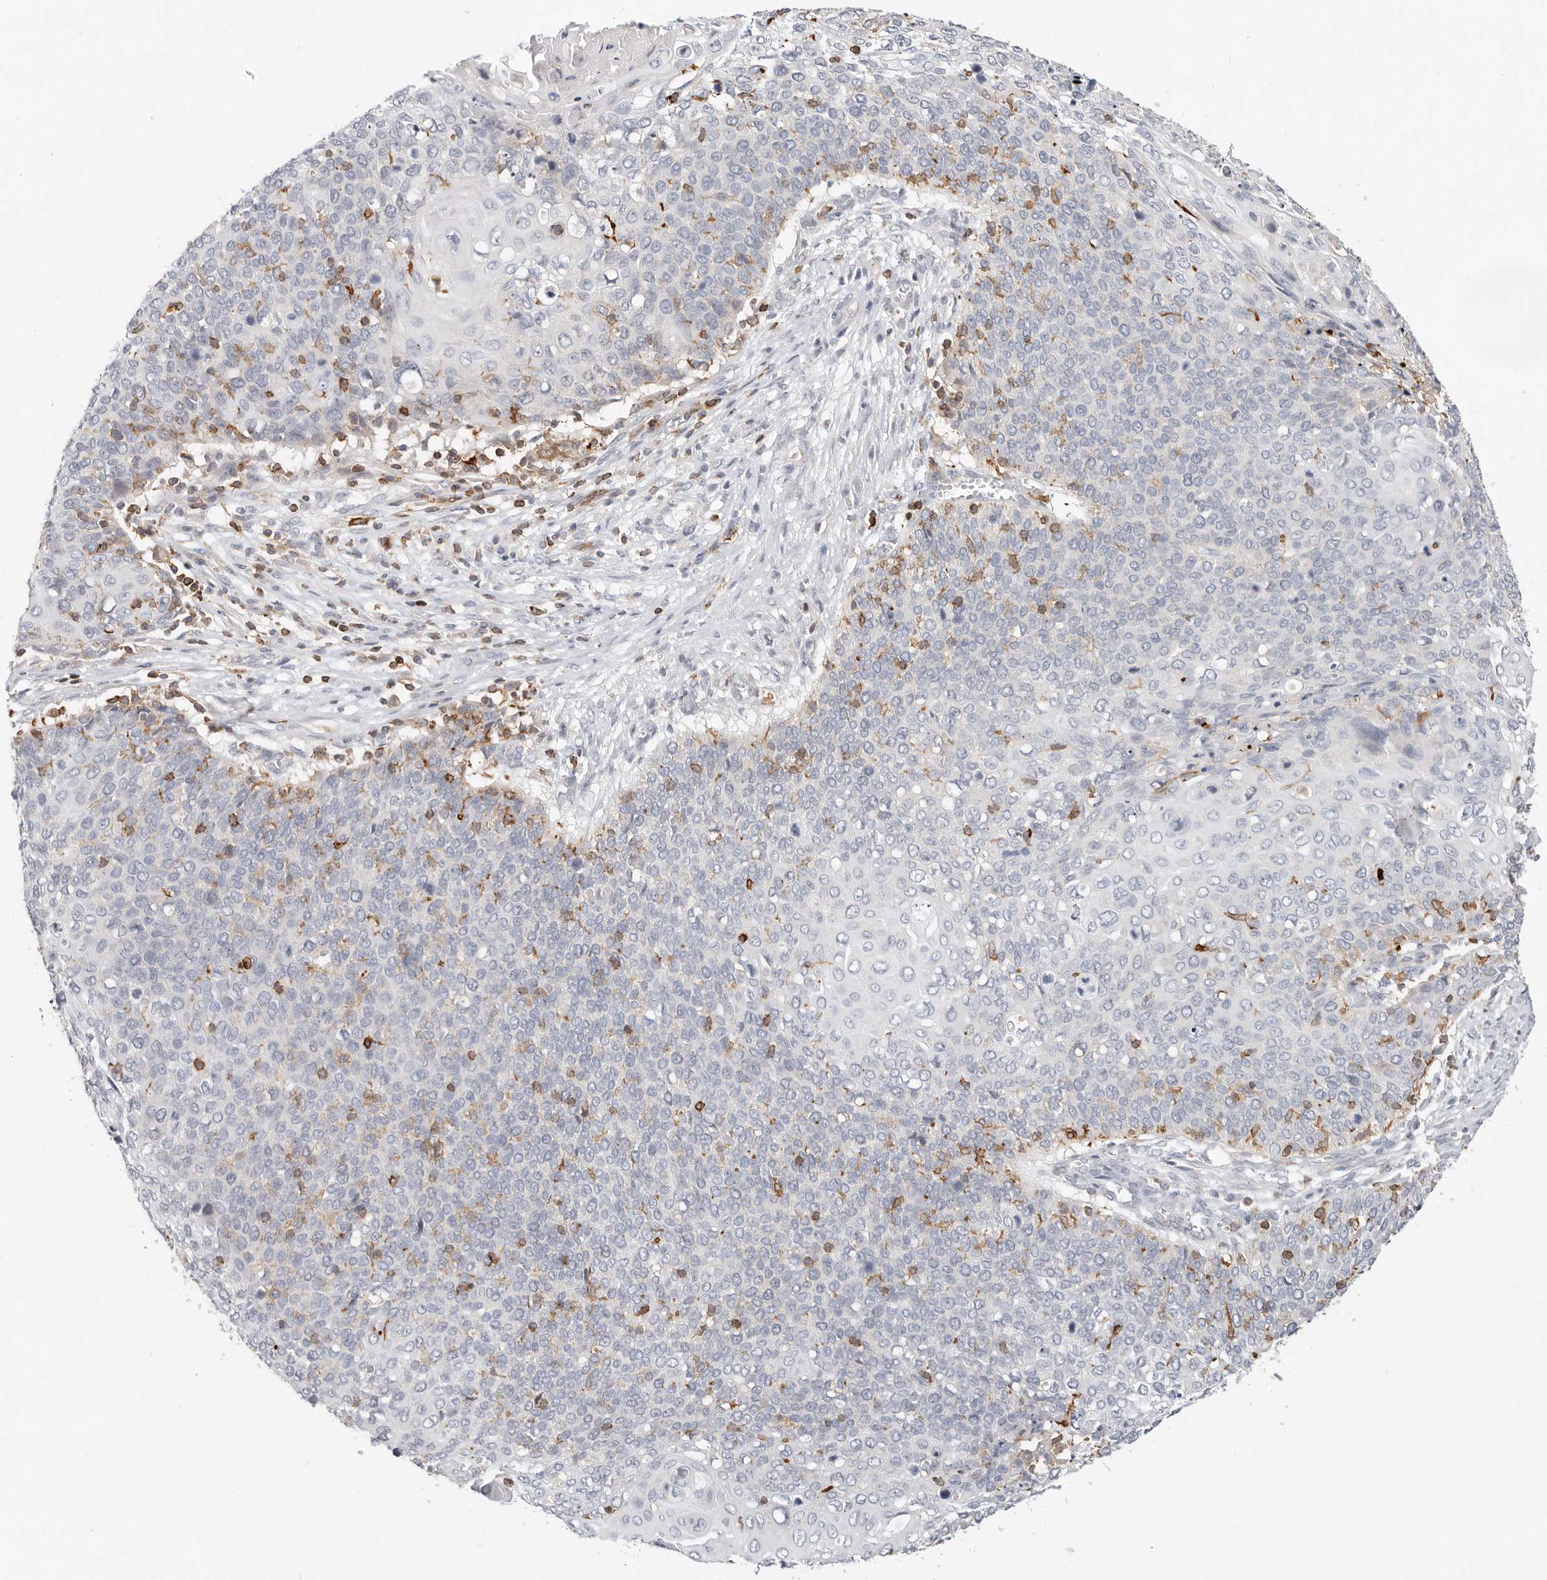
{"staining": {"intensity": "negative", "quantity": "none", "location": "none"}, "tissue": "cervical cancer", "cell_type": "Tumor cells", "image_type": "cancer", "snomed": [{"axis": "morphology", "description": "Squamous cell carcinoma, NOS"}, {"axis": "topography", "description": "Cervix"}], "caption": "Immunohistochemistry photomicrograph of cervical cancer (squamous cell carcinoma) stained for a protein (brown), which displays no staining in tumor cells.", "gene": "TMEM63B", "patient": {"sex": "female", "age": 39}}